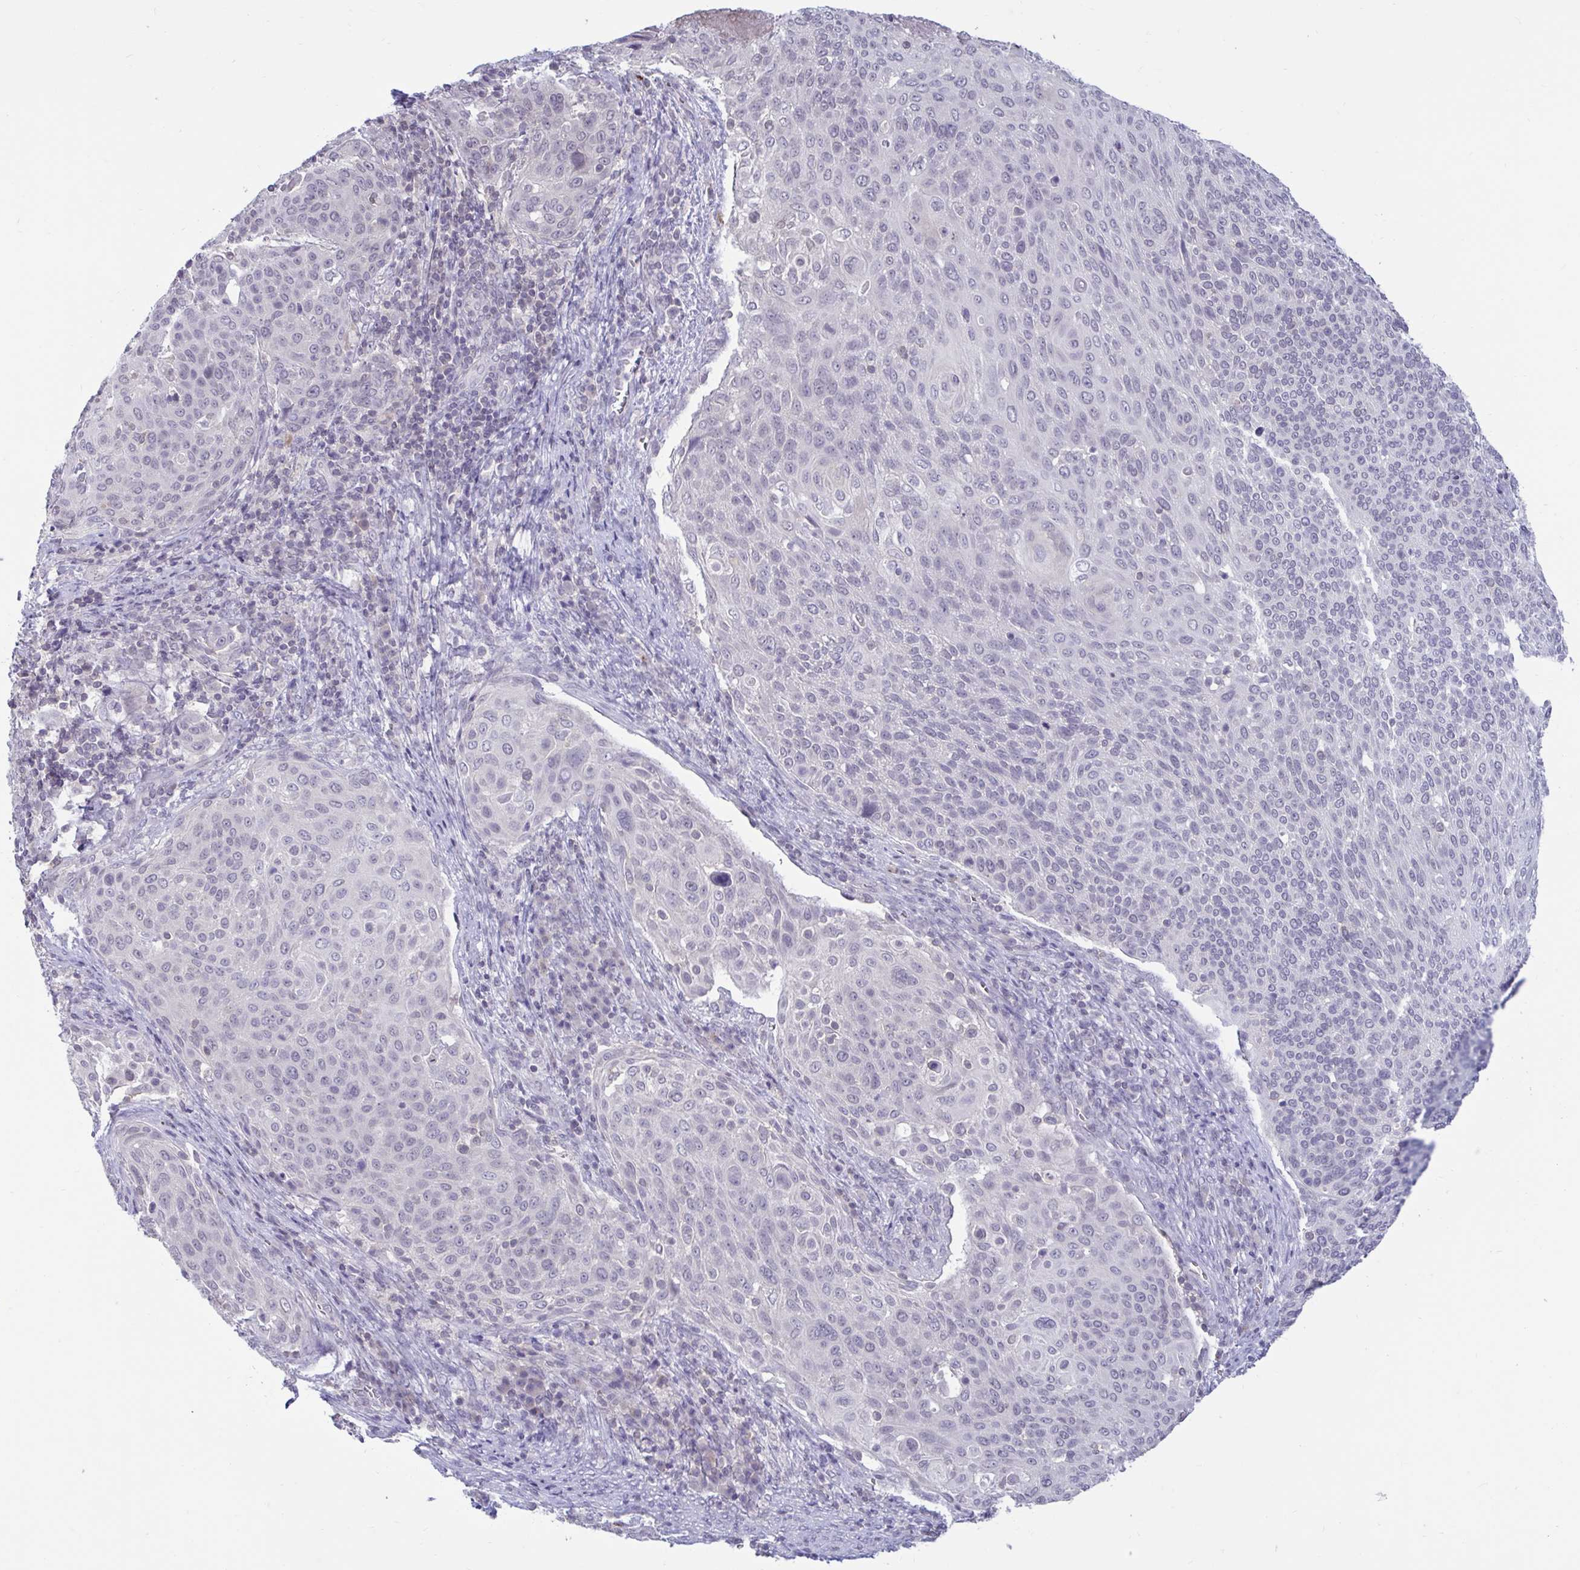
{"staining": {"intensity": "negative", "quantity": "none", "location": "none"}, "tissue": "cervical cancer", "cell_type": "Tumor cells", "image_type": "cancer", "snomed": [{"axis": "morphology", "description": "Squamous cell carcinoma, NOS"}, {"axis": "topography", "description": "Cervix"}], "caption": "High power microscopy photomicrograph of an IHC photomicrograph of squamous cell carcinoma (cervical), revealing no significant positivity in tumor cells.", "gene": "ARPP19", "patient": {"sex": "female", "age": 31}}